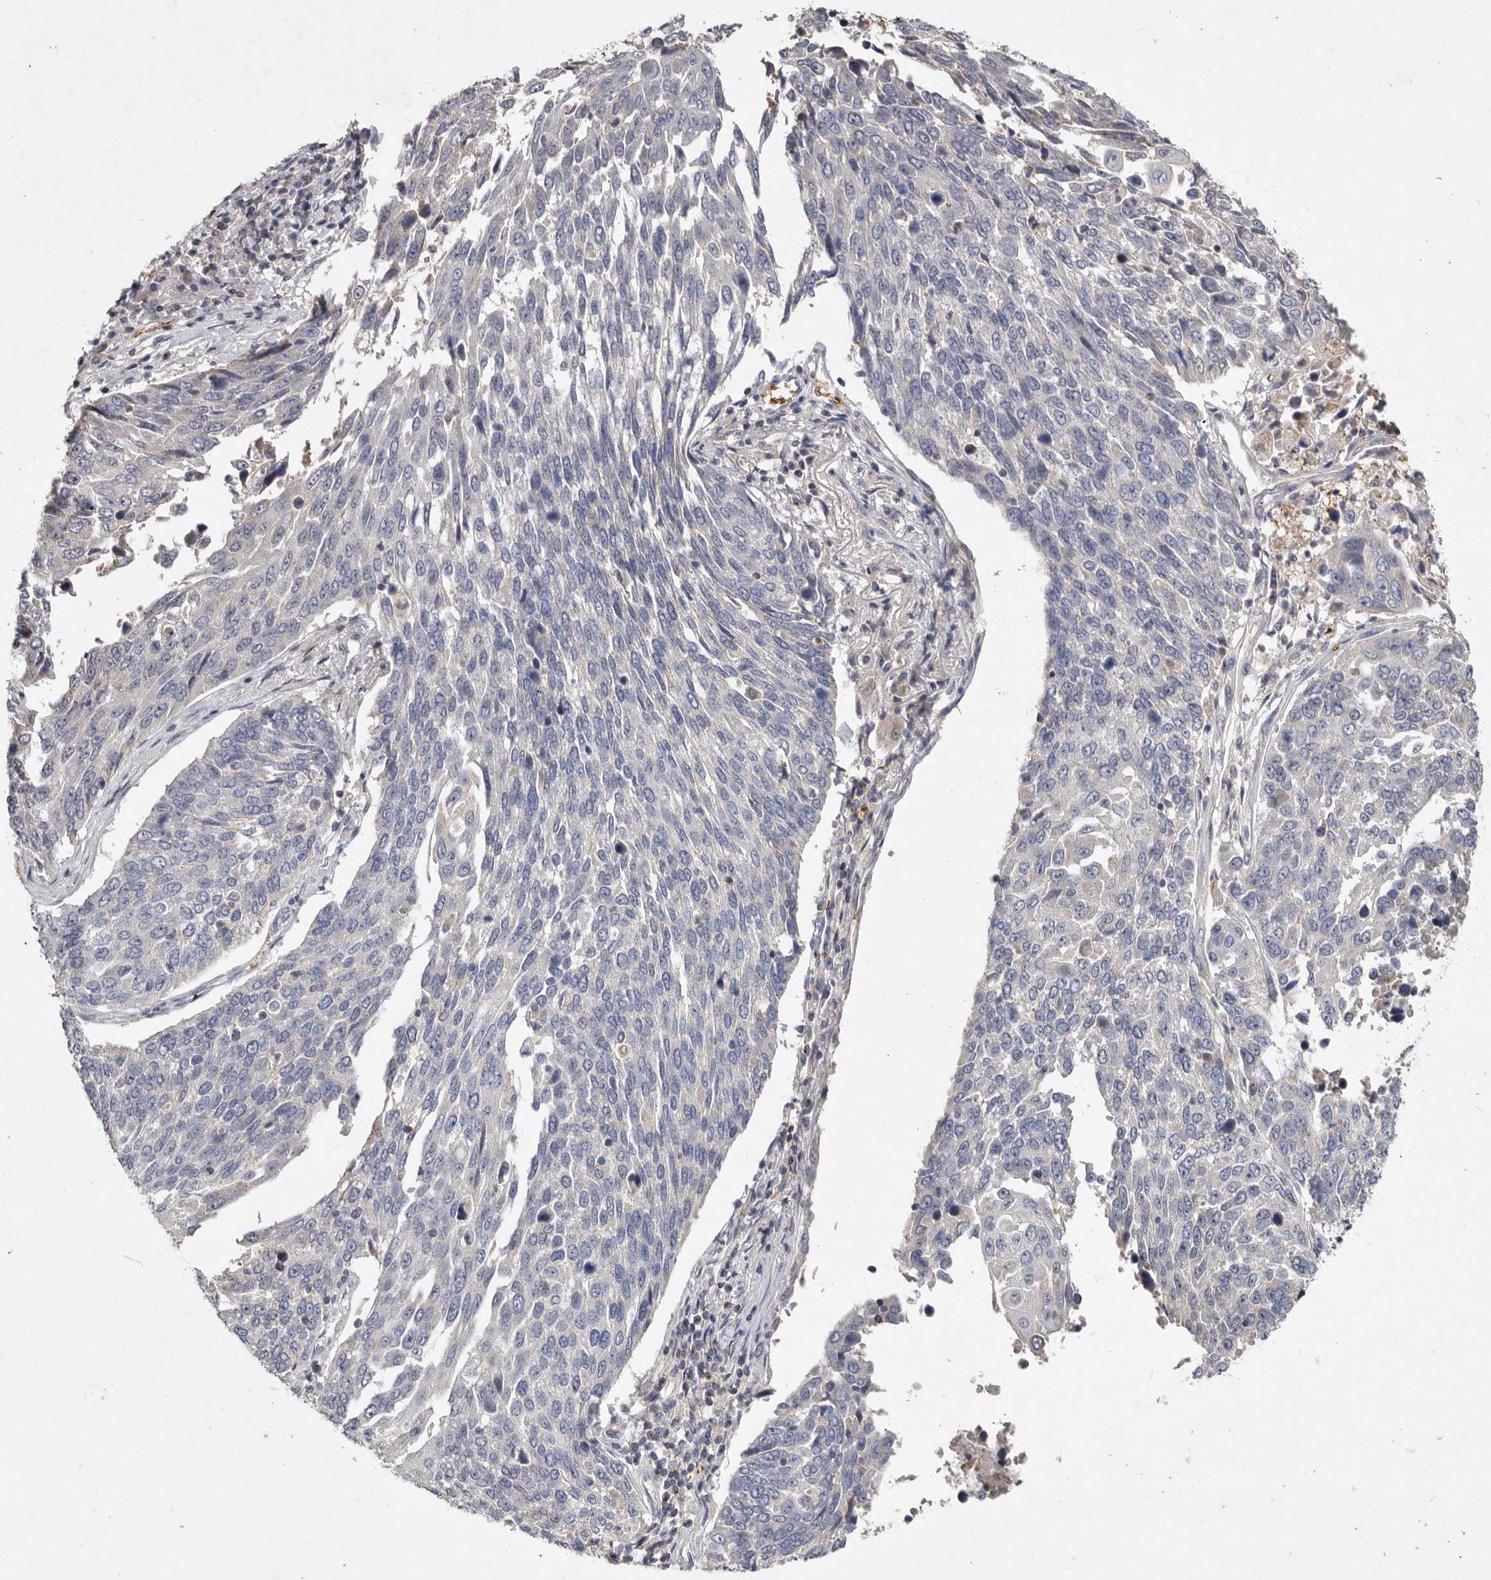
{"staining": {"intensity": "negative", "quantity": "none", "location": "none"}, "tissue": "lung cancer", "cell_type": "Tumor cells", "image_type": "cancer", "snomed": [{"axis": "morphology", "description": "Squamous cell carcinoma, NOS"}, {"axis": "topography", "description": "Lung"}], "caption": "A histopathology image of human squamous cell carcinoma (lung) is negative for staining in tumor cells.", "gene": "TNFSF14", "patient": {"sex": "male", "age": 66}}